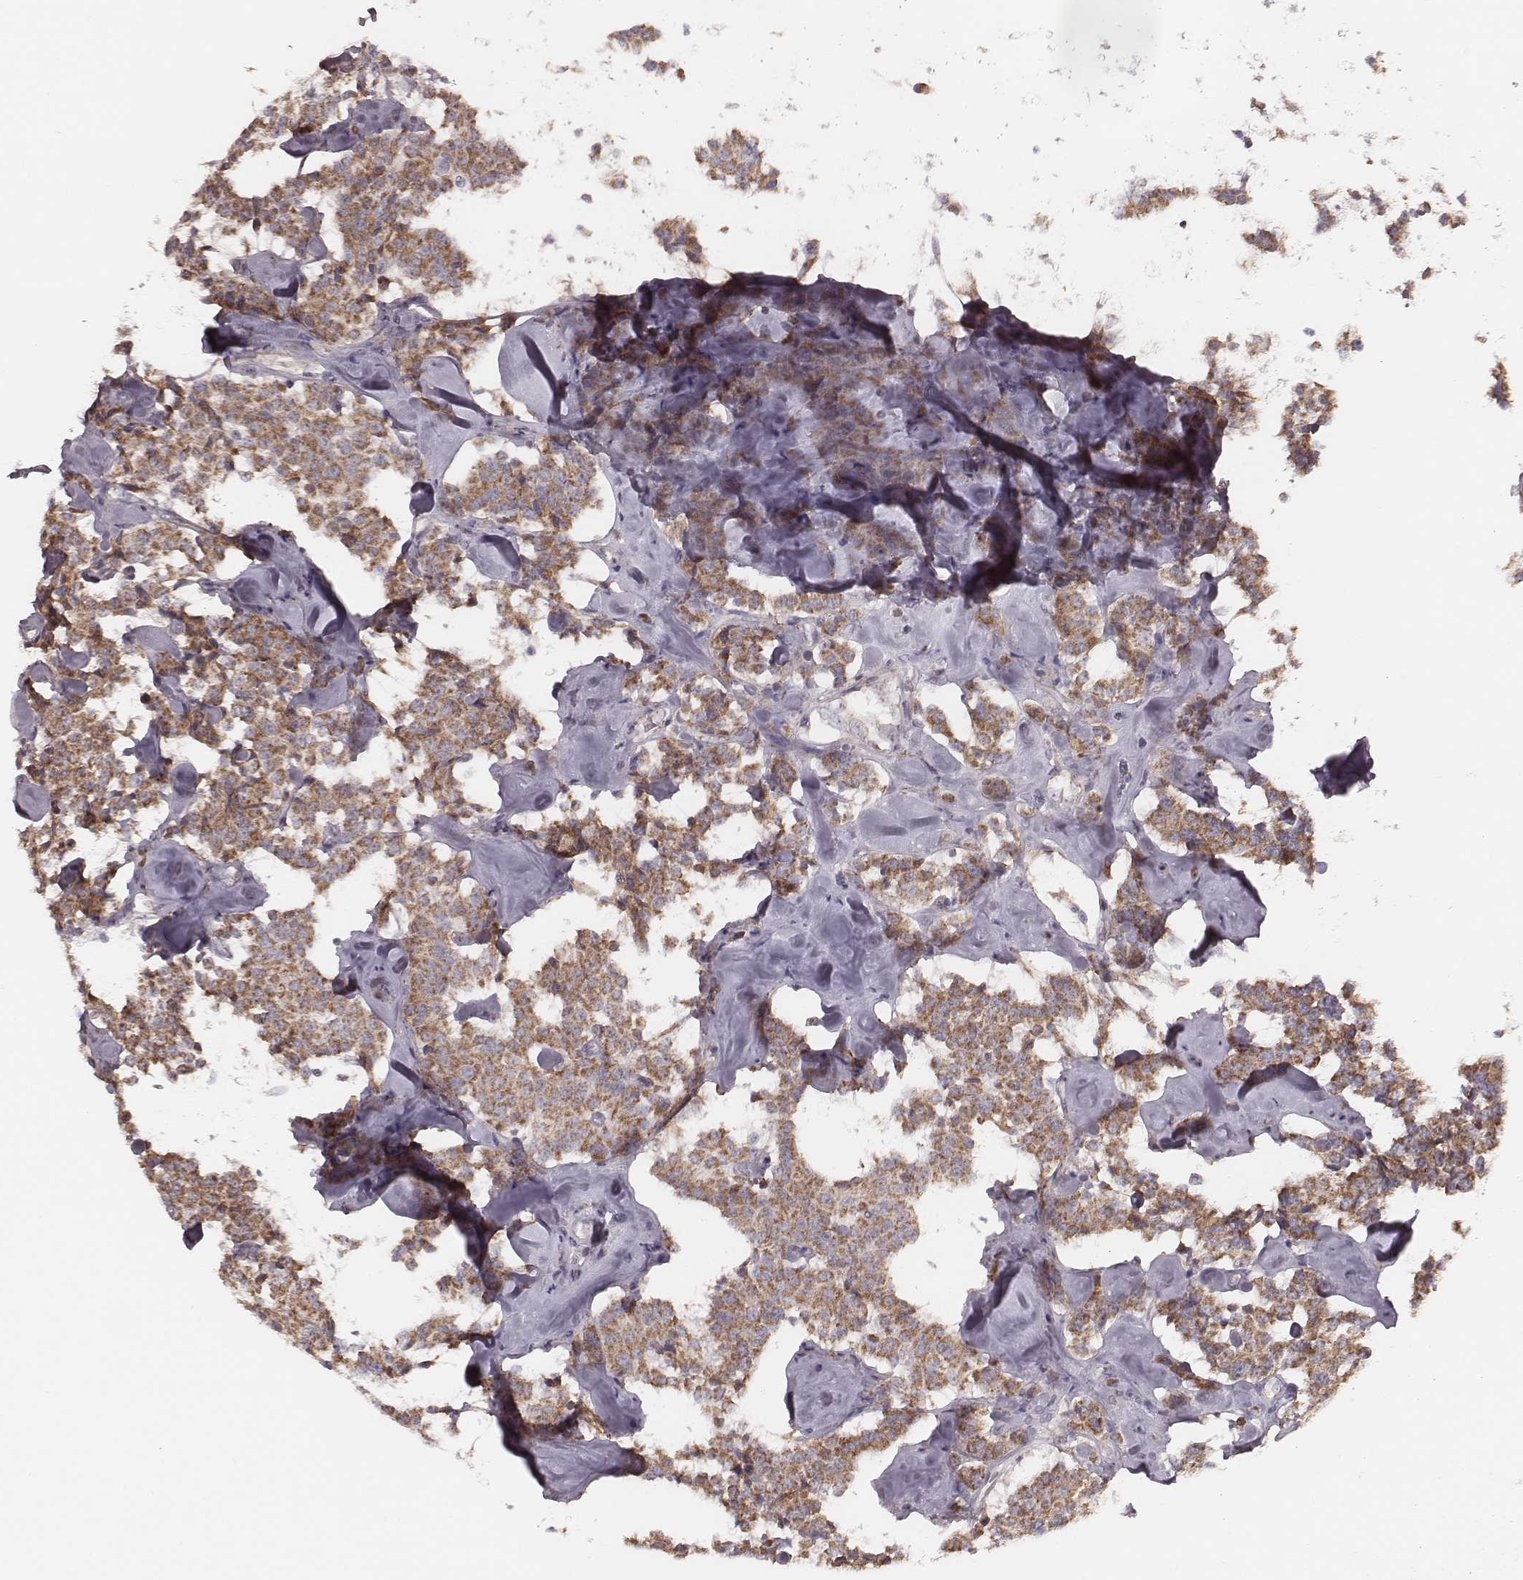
{"staining": {"intensity": "moderate", "quantity": ">75%", "location": "cytoplasmic/membranous"}, "tissue": "carcinoid", "cell_type": "Tumor cells", "image_type": "cancer", "snomed": [{"axis": "morphology", "description": "Carcinoid, malignant, NOS"}, {"axis": "topography", "description": "Pancreas"}], "caption": "DAB immunohistochemical staining of human carcinoid reveals moderate cytoplasmic/membranous protein staining in about >75% of tumor cells.", "gene": "MRPS27", "patient": {"sex": "male", "age": 41}}